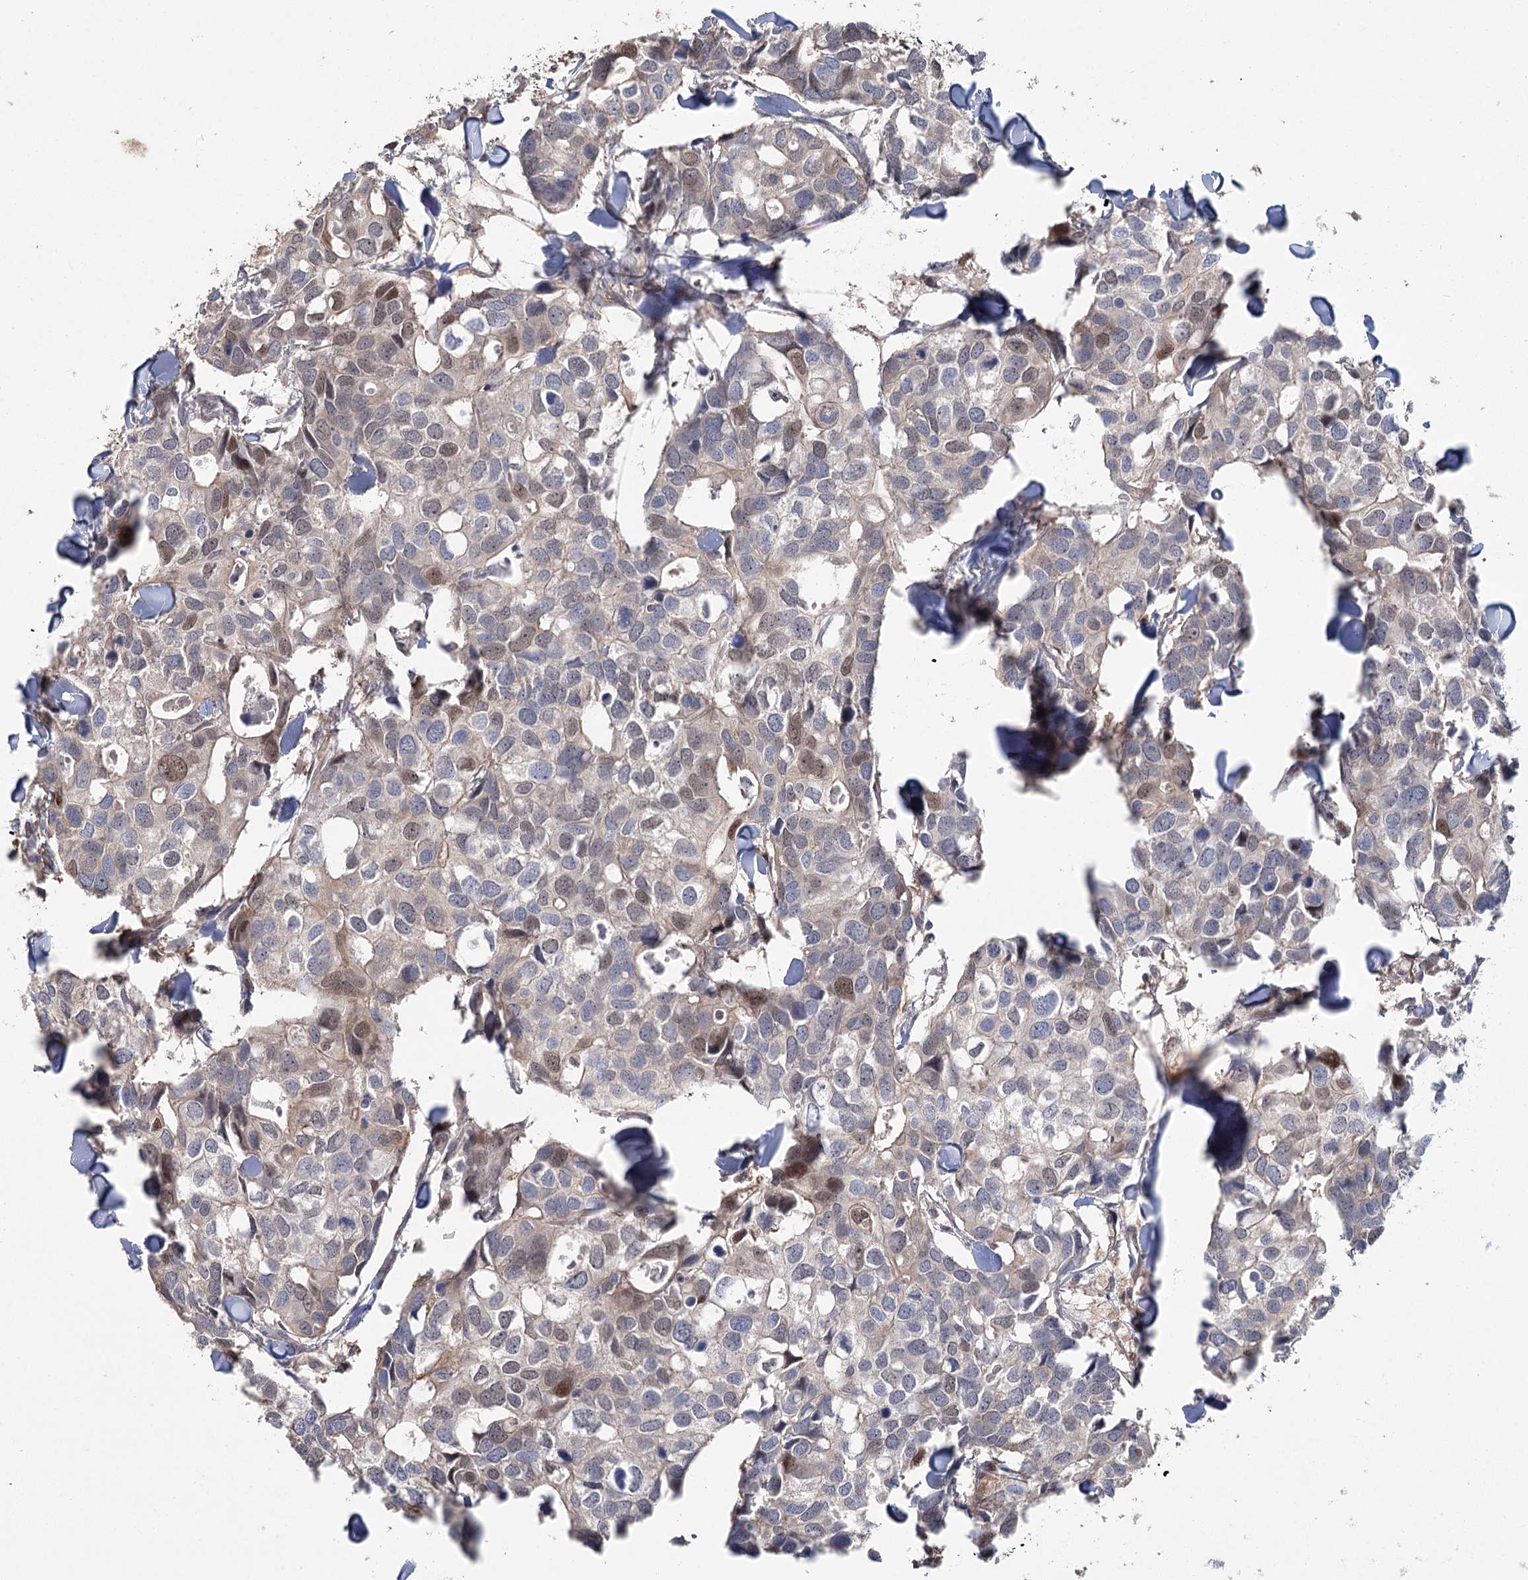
{"staining": {"intensity": "weak", "quantity": "<25%", "location": "nuclear"}, "tissue": "breast cancer", "cell_type": "Tumor cells", "image_type": "cancer", "snomed": [{"axis": "morphology", "description": "Duct carcinoma"}, {"axis": "topography", "description": "Breast"}], "caption": "Immunohistochemistry image of breast infiltrating ductal carcinoma stained for a protein (brown), which reveals no positivity in tumor cells. Brightfield microscopy of IHC stained with DAB (3,3'-diaminobenzidine) (brown) and hematoxylin (blue), captured at high magnification.", "gene": "MAP3K13", "patient": {"sex": "female", "age": 83}}